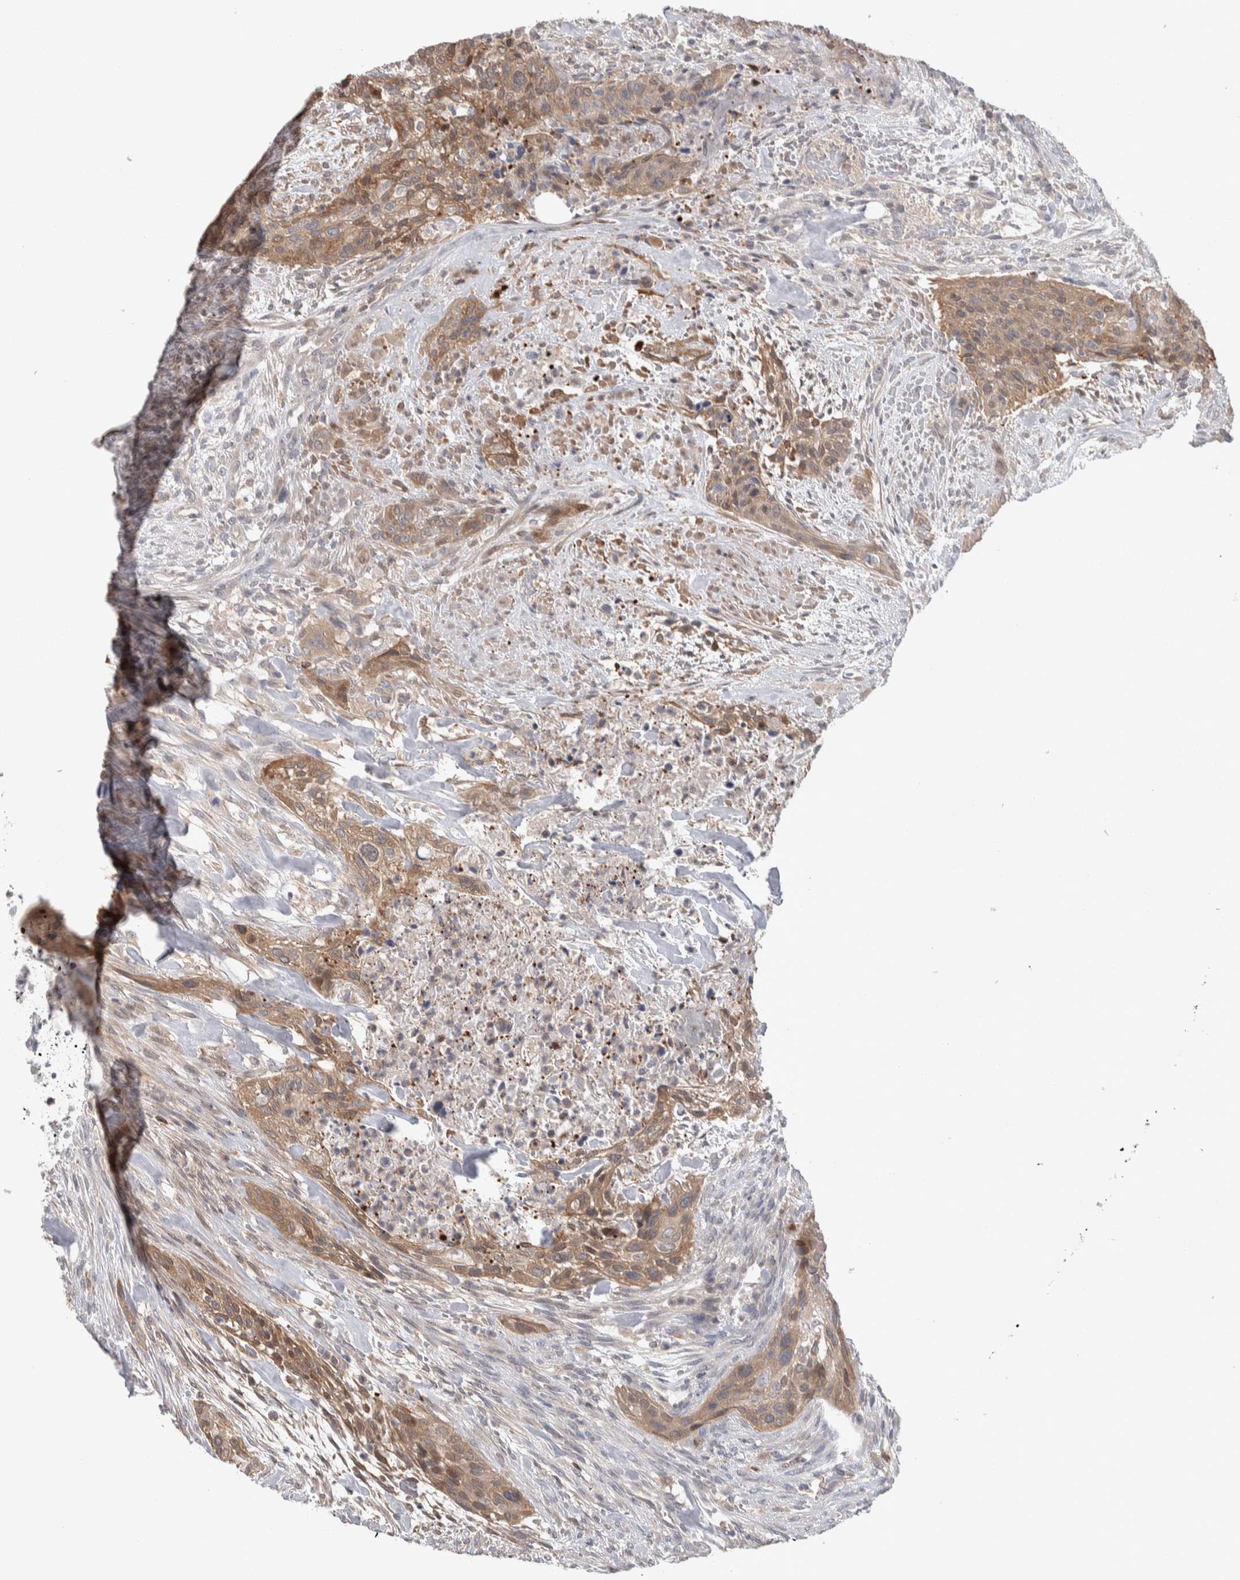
{"staining": {"intensity": "moderate", "quantity": ">75%", "location": "cytoplasmic/membranous"}, "tissue": "urothelial cancer", "cell_type": "Tumor cells", "image_type": "cancer", "snomed": [{"axis": "morphology", "description": "Urothelial carcinoma, High grade"}, {"axis": "topography", "description": "Urinary bladder"}], "caption": "Protein staining demonstrates moderate cytoplasmic/membranous positivity in about >75% of tumor cells in urothelial cancer.", "gene": "HTATIP2", "patient": {"sex": "male", "age": 35}}